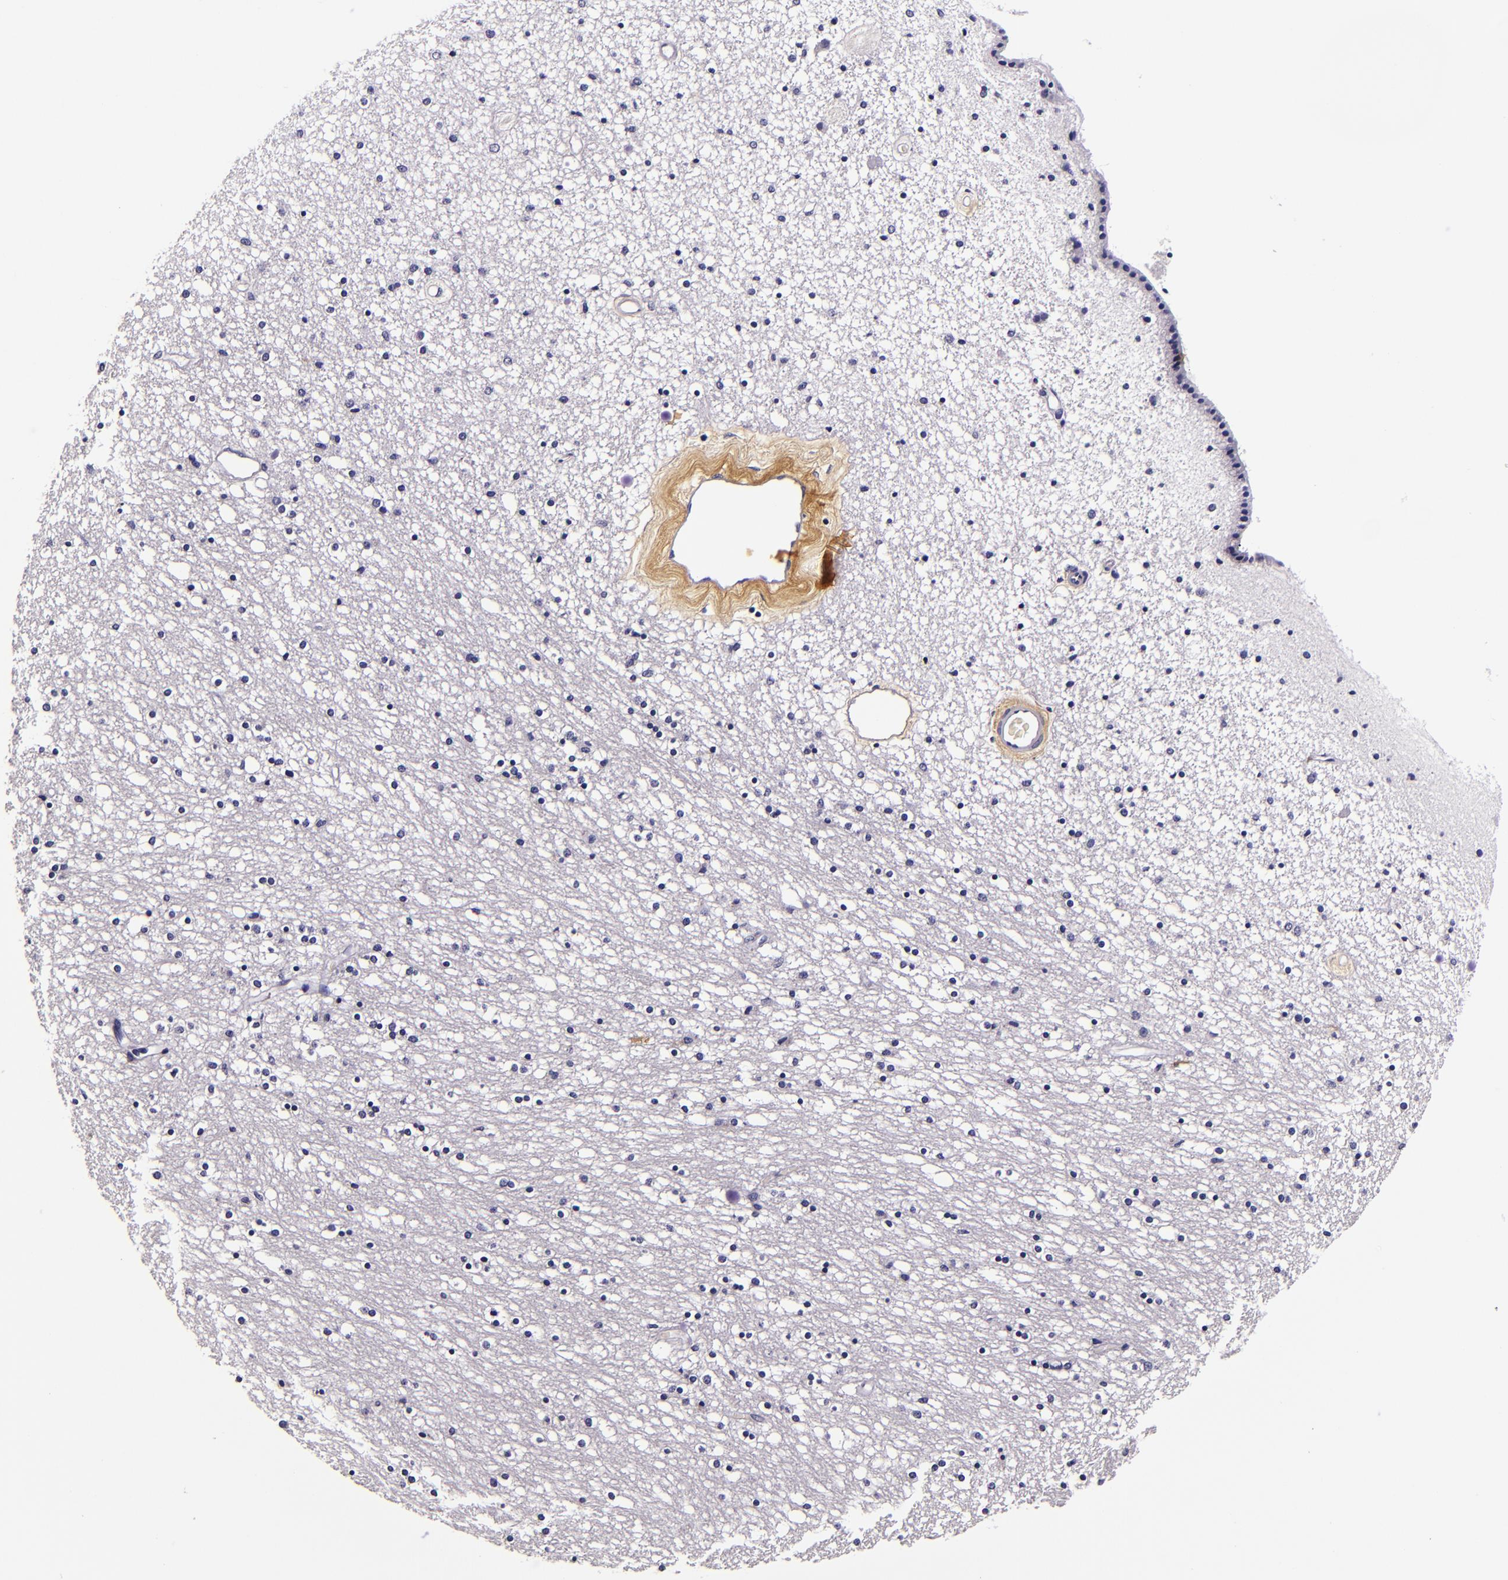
{"staining": {"intensity": "negative", "quantity": "none", "location": "none"}, "tissue": "caudate", "cell_type": "Glial cells", "image_type": "normal", "snomed": [{"axis": "morphology", "description": "Normal tissue, NOS"}, {"axis": "topography", "description": "Lateral ventricle wall"}], "caption": "Immunohistochemical staining of benign human caudate reveals no significant expression in glial cells. (DAB IHC with hematoxylin counter stain).", "gene": "FBN1", "patient": {"sex": "female", "age": 54}}